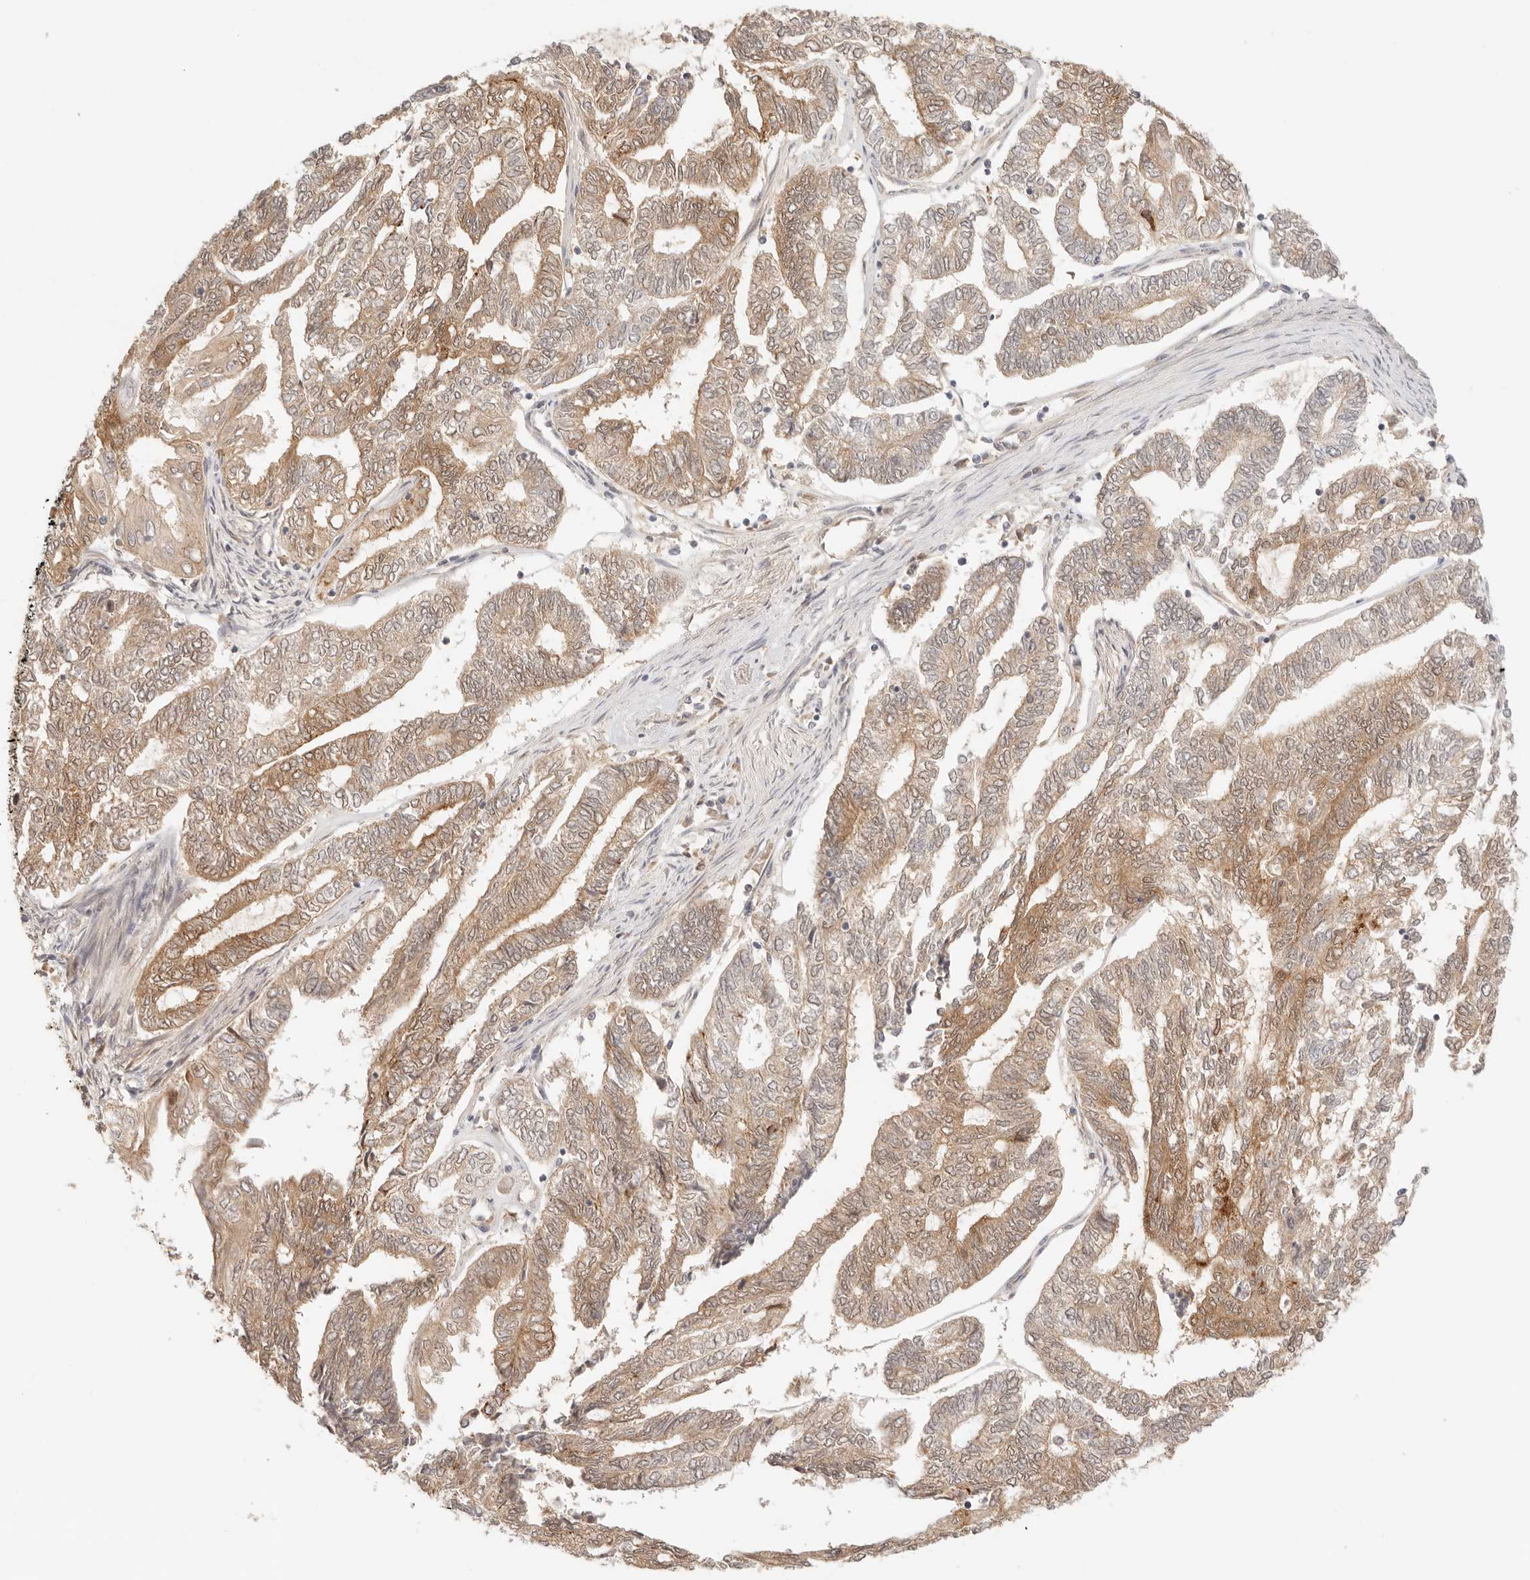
{"staining": {"intensity": "moderate", "quantity": ">75%", "location": "cytoplasmic/membranous"}, "tissue": "endometrial cancer", "cell_type": "Tumor cells", "image_type": "cancer", "snomed": [{"axis": "morphology", "description": "Adenocarcinoma, NOS"}, {"axis": "topography", "description": "Uterus"}, {"axis": "topography", "description": "Endometrium"}], "caption": "There is medium levels of moderate cytoplasmic/membranous staining in tumor cells of endometrial cancer (adenocarcinoma), as demonstrated by immunohistochemical staining (brown color).", "gene": "COA6", "patient": {"sex": "female", "age": 70}}